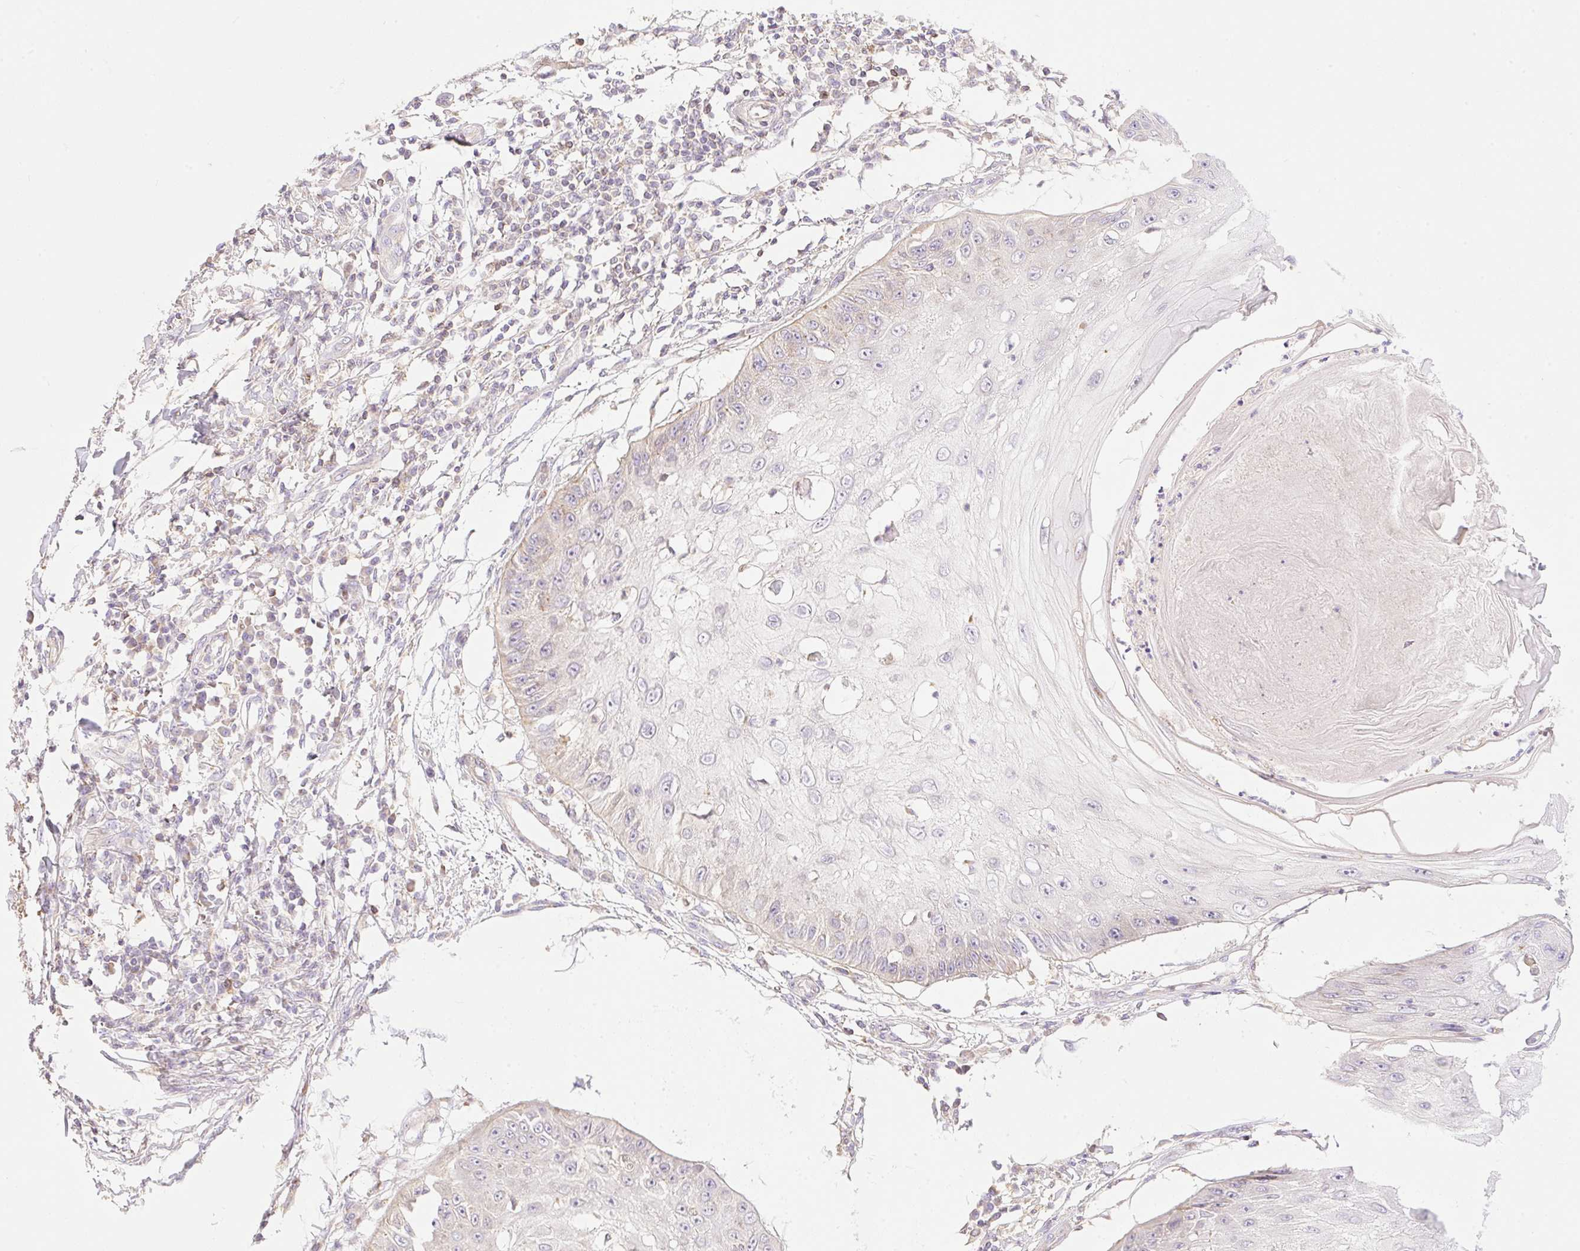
{"staining": {"intensity": "negative", "quantity": "none", "location": "none"}, "tissue": "skin cancer", "cell_type": "Tumor cells", "image_type": "cancer", "snomed": [{"axis": "morphology", "description": "Squamous cell carcinoma, NOS"}, {"axis": "topography", "description": "Skin"}], "caption": "There is no significant positivity in tumor cells of skin cancer.", "gene": "VPS25", "patient": {"sex": "male", "age": 70}}